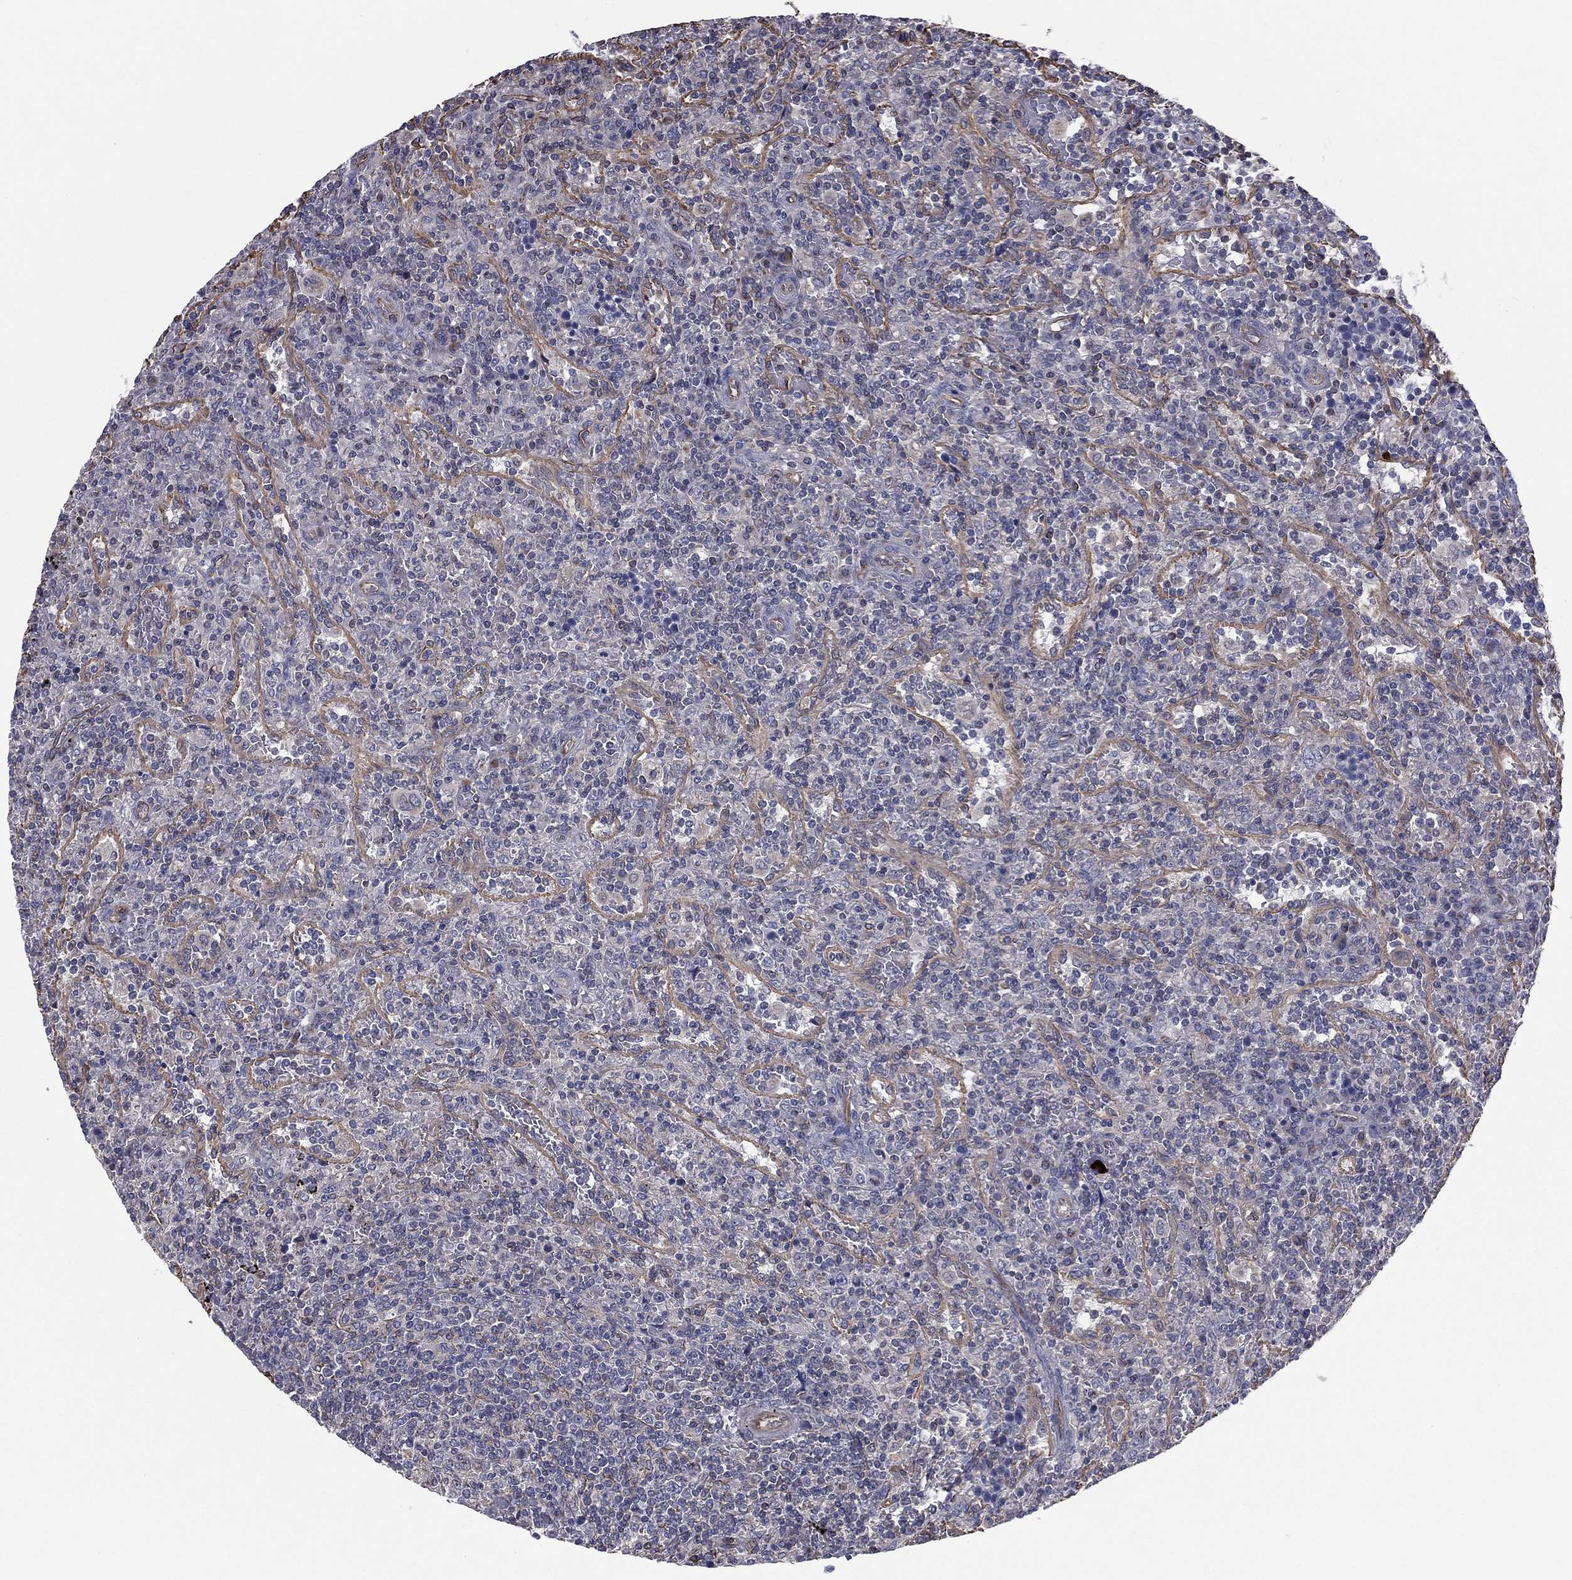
{"staining": {"intensity": "negative", "quantity": "none", "location": "none"}, "tissue": "lymphoma", "cell_type": "Tumor cells", "image_type": "cancer", "snomed": [{"axis": "morphology", "description": "Malignant lymphoma, non-Hodgkin's type, Low grade"}, {"axis": "topography", "description": "Spleen"}], "caption": "A high-resolution histopathology image shows immunohistochemistry (IHC) staining of malignant lymphoma, non-Hodgkin's type (low-grade), which exhibits no significant staining in tumor cells.", "gene": "SCUBE1", "patient": {"sex": "male", "age": 62}}